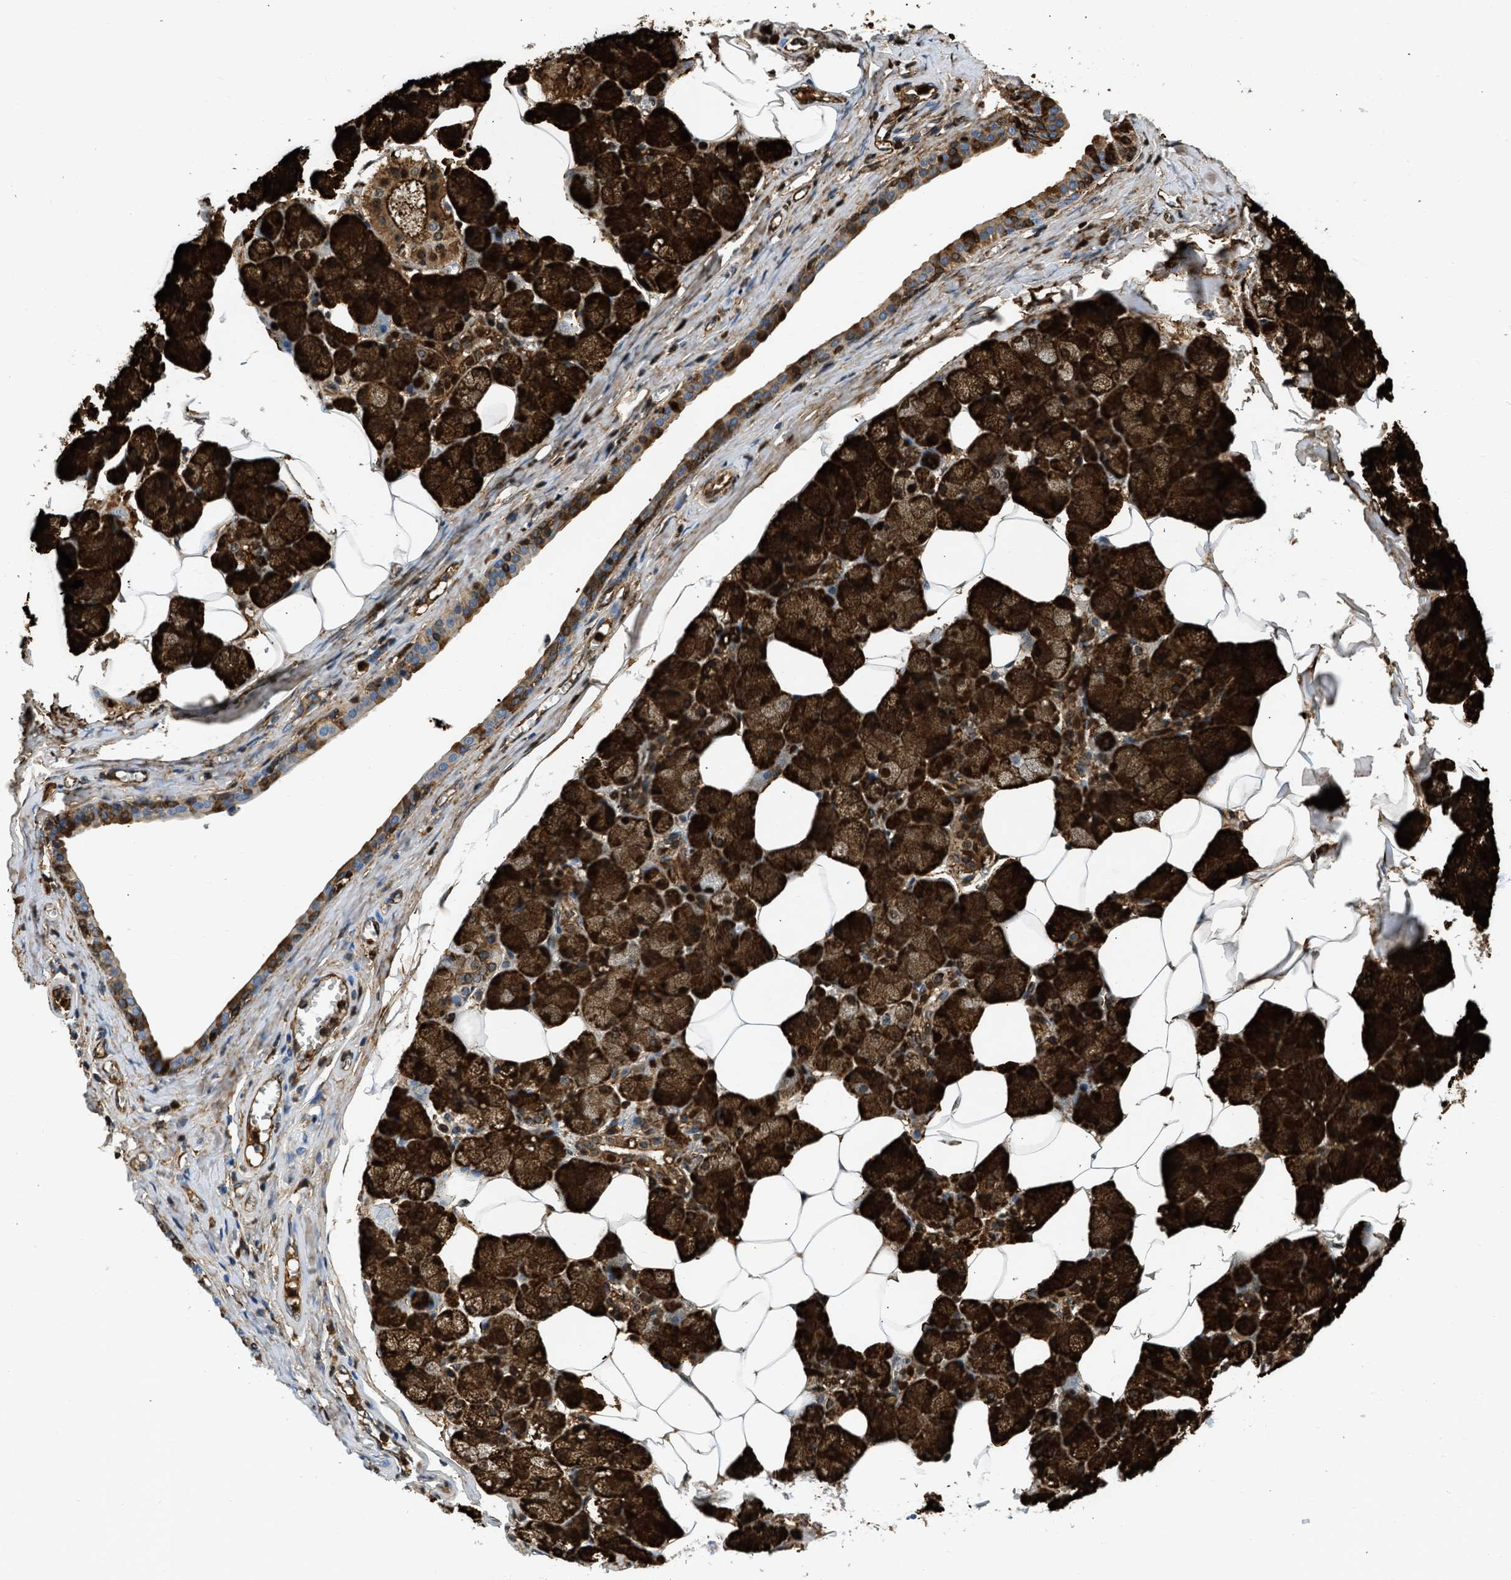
{"staining": {"intensity": "strong", "quantity": "25%-75%", "location": "cytoplasmic/membranous,nuclear"}, "tissue": "salivary gland", "cell_type": "Glandular cells", "image_type": "normal", "snomed": [{"axis": "morphology", "description": "Normal tissue, NOS"}, {"axis": "topography", "description": "Salivary gland"}], "caption": "Immunohistochemical staining of normal human salivary gland shows high levels of strong cytoplasmic/membranous,nuclear staining in about 25%-75% of glandular cells.", "gene": "ULK4", "patient": {"sex": "male", "age": 62}}